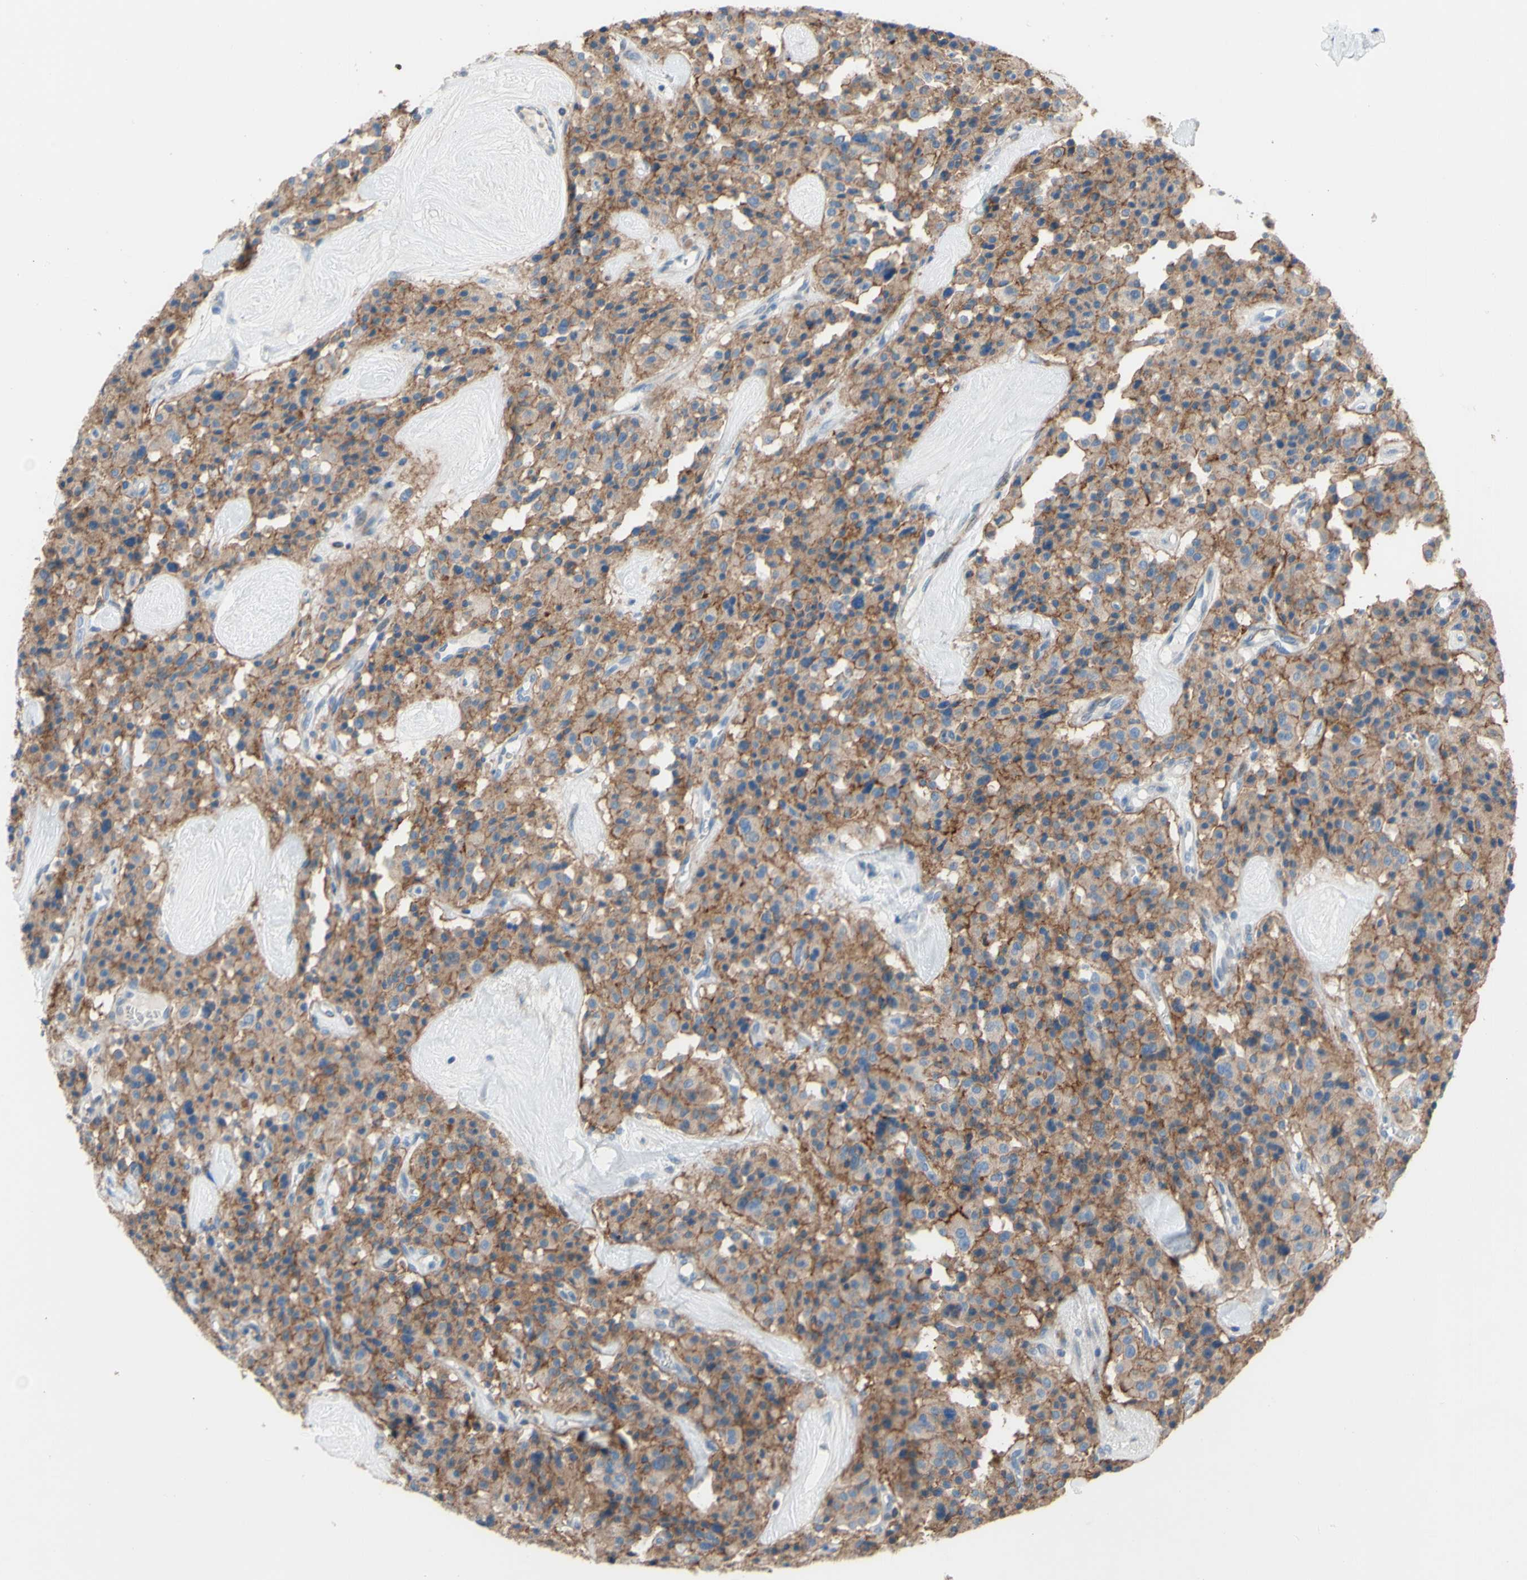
{"staining": {"intensity": "moderate", "quantity": ">75%", "location": "cytoplasmic/membranous"}, "tissue": "carcinoid", "cell_type": "Tumor cells", "image_type": "cancer", "snomed": [{"axis": "morphology", "description": "Carcinoid, malignant, NOS"}, {"axis": "topography", "description": "Lung"}], "caption": "Immunohistochemical staining of carcinoid shows medium levels of moderate cytoplasmic/membranous positivity in approximately >75% of tumor cells. Immunohistochemistry (ihc) stains the protein in brown and the nuclei are stained blue.", "gene": "CDCP1", "patient": {"sex": "male", "age": 30}}